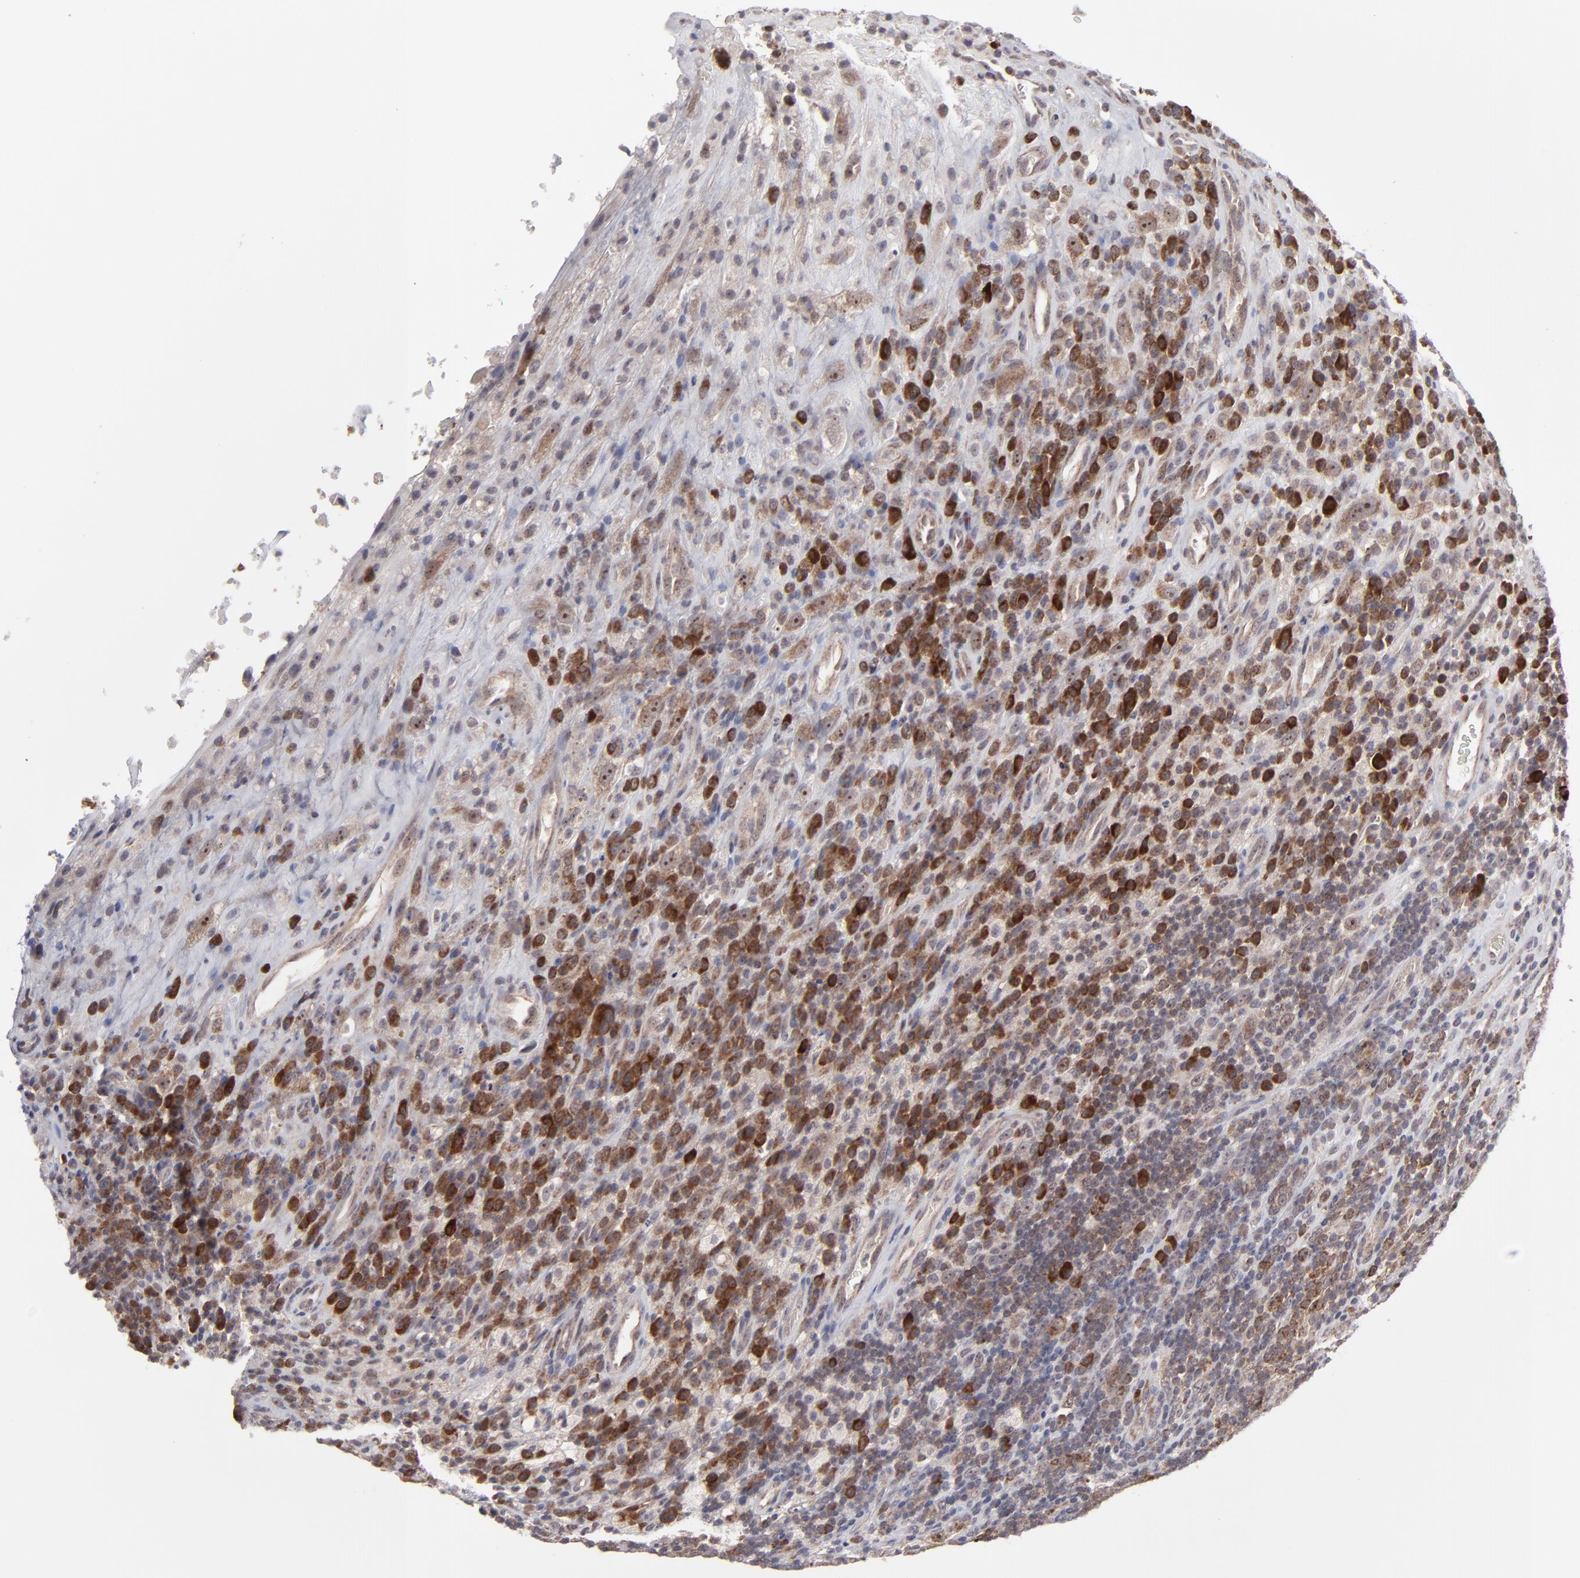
{"staining": {"intensity": "strong", "quantity": ">75%", "location": "cytoplasmic/membranous"}, "tissue": "testis cancer", "cell_type": "Tumor cells", "image_type": "cancer", "snomed": [{"axis": "morphology", "description": "Necrosis, NOS"}, {"axis": "morphology", "description": "Carcinoma, Embryonal, NOS"}, {"axis": "topography", "description": "Testis"}], "caption": "An image showing strong cytoplasmic/membranous expression in approximately >75% of tumor cells in testis cancer (embryonal carcinoma), as visualized by brown immunohistochemical staining.", "gene": "GLCCI1", "patient": {"sex": "male", "age": 19}}